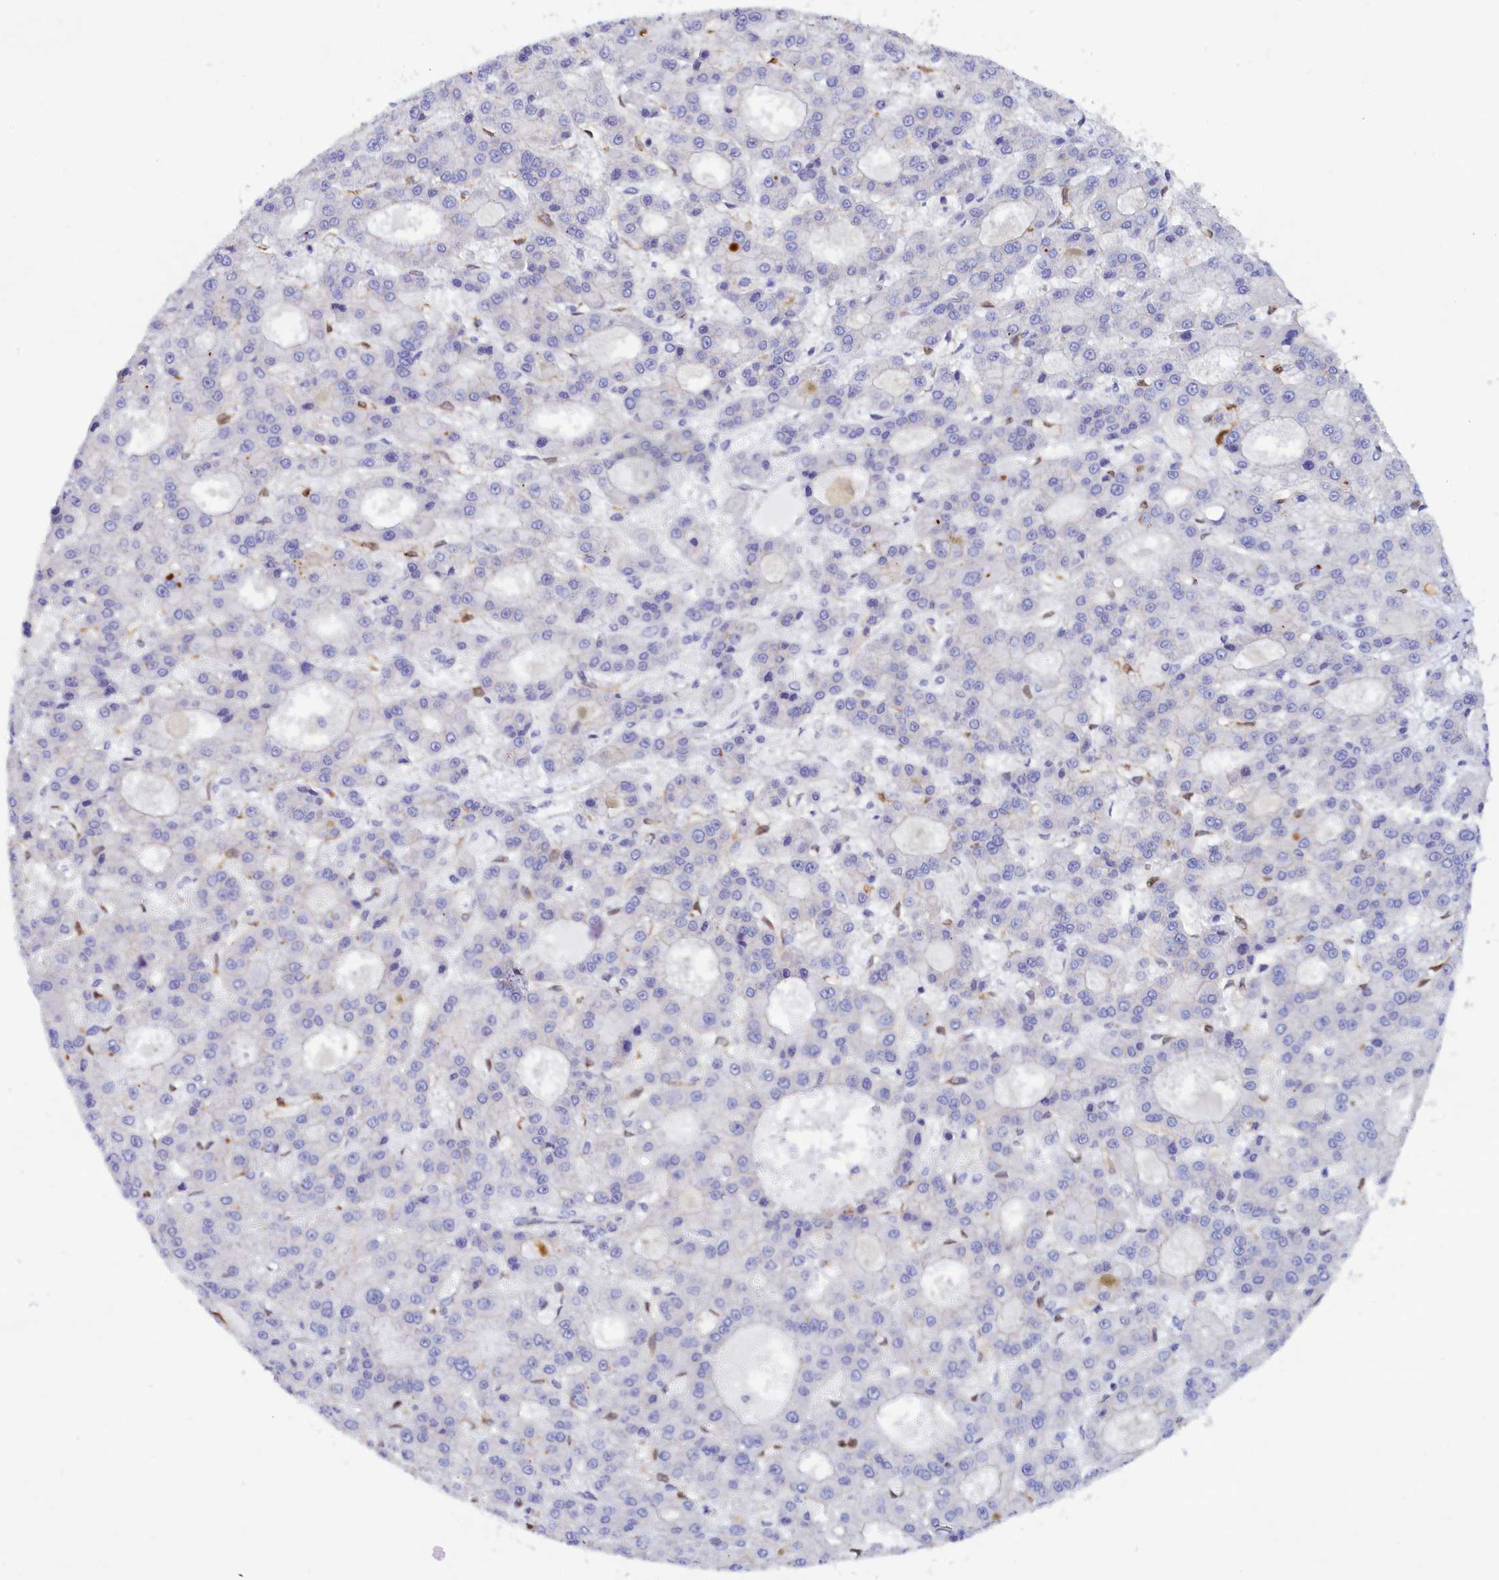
{"staining": {"intensity": "negative", "quantity": "none", "location": "none"}, "tissue": "liver cancer", "cell_type": "Tumor cells", "image_type": "cancer", "snomed": [{"axis": "morphology", "description": "Carcinoma, Hepatocellular, NOS"}, {"axis": "topography", "description": "Liver"}], "caption": "Immunohistochemistry (IHC) of human liver hepatocellular carcinoma demonstrates no positivity in tumor cells.", "gene": "ABCC12", "patient": {"sex": "male", "age": 70}}